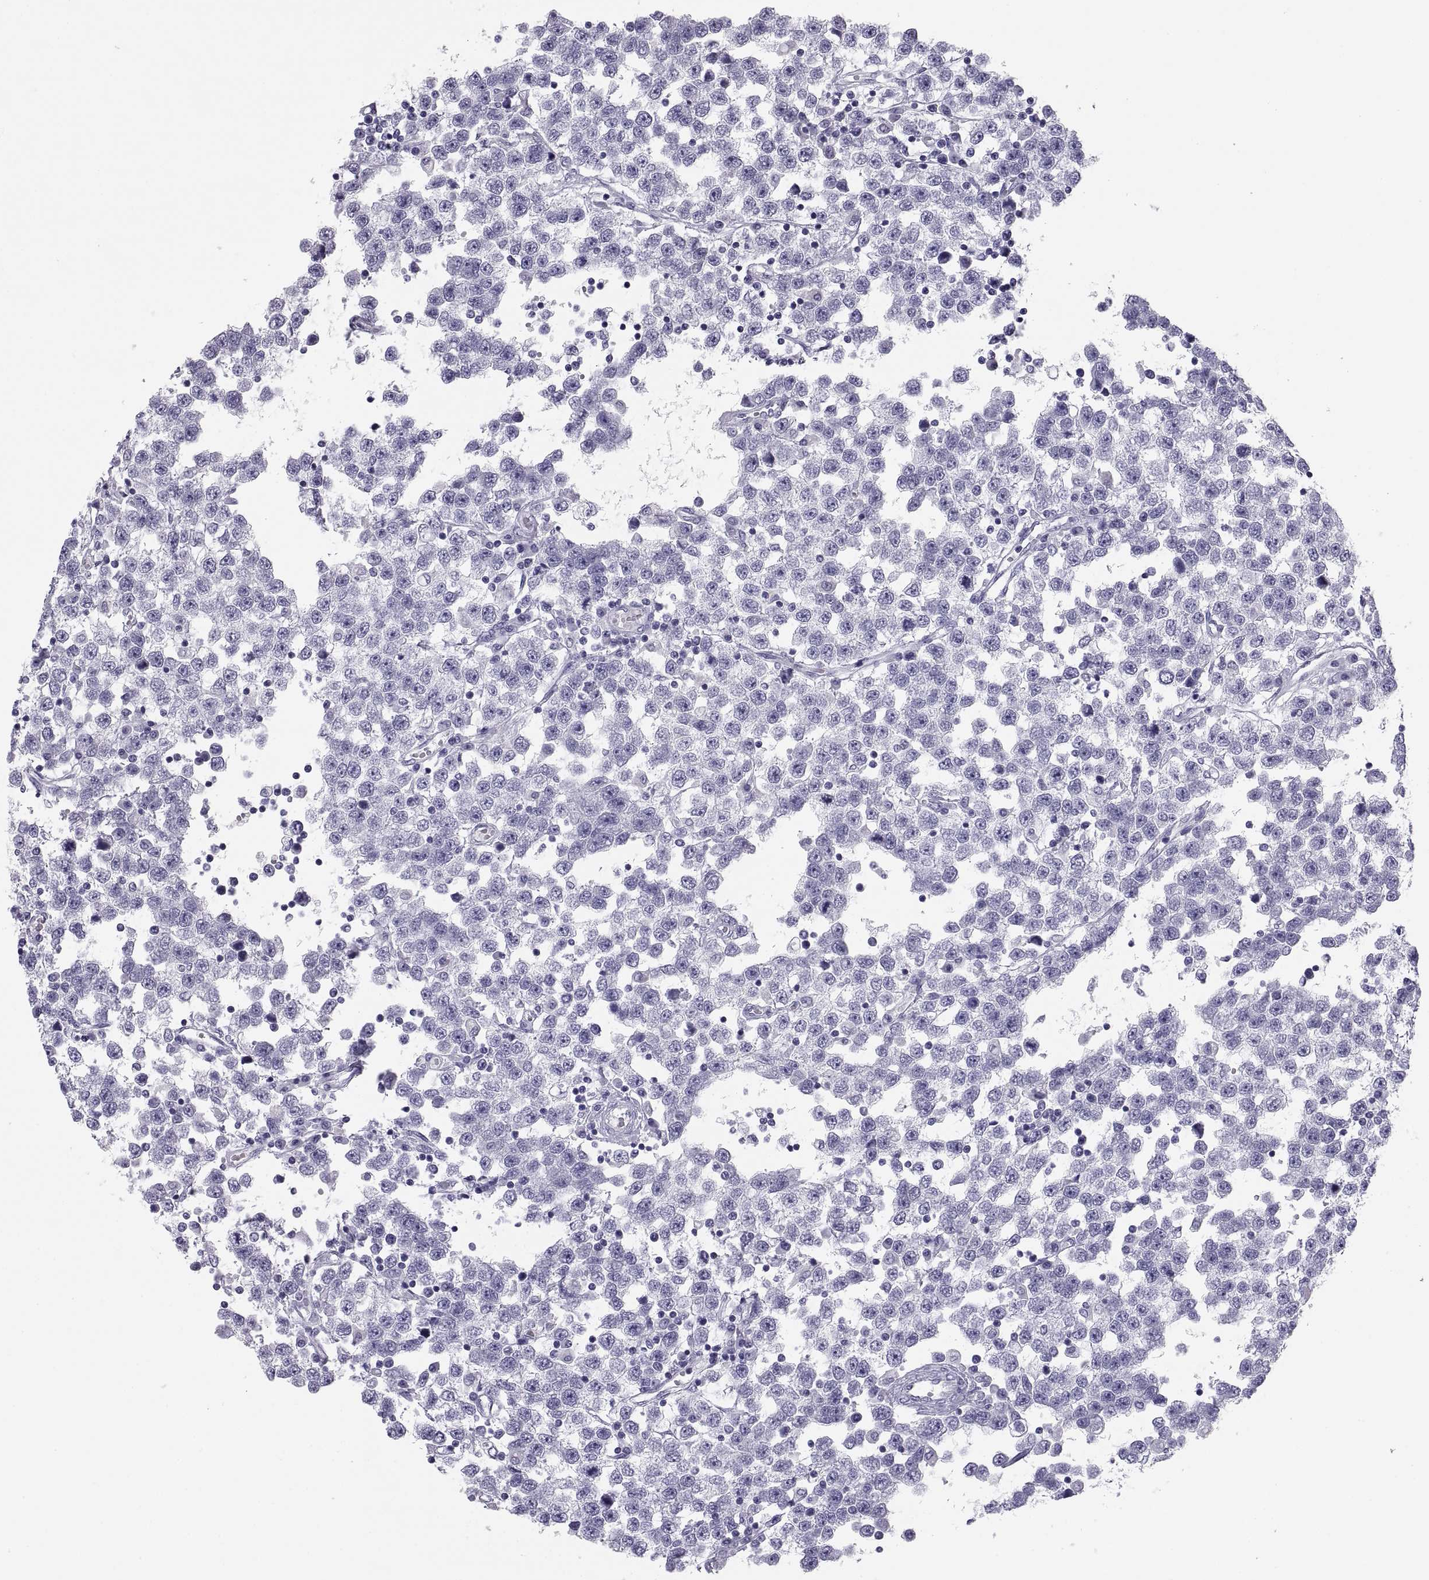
{"staining": {"intensity": "negative", "quantity": "none", "location": "none"}, "tissue": "testis cancer", "cell_type": "Tumor cells", "image_type": "cancer", "snomed": [{"axis": "morphology", "description": "Seminoma, NOS"}, {"axis": "topography", "description": "Testis"}], "caption": "A high-resolution photomicrograph shows immunohistochemistry (IHC) staining of testis seminoma, which shows no significant staining in tumor cells. (DAB IHC with hematoxylin counter stain).", "gene": "PAX2", "patient": {"sex": "male", "age": 34}}